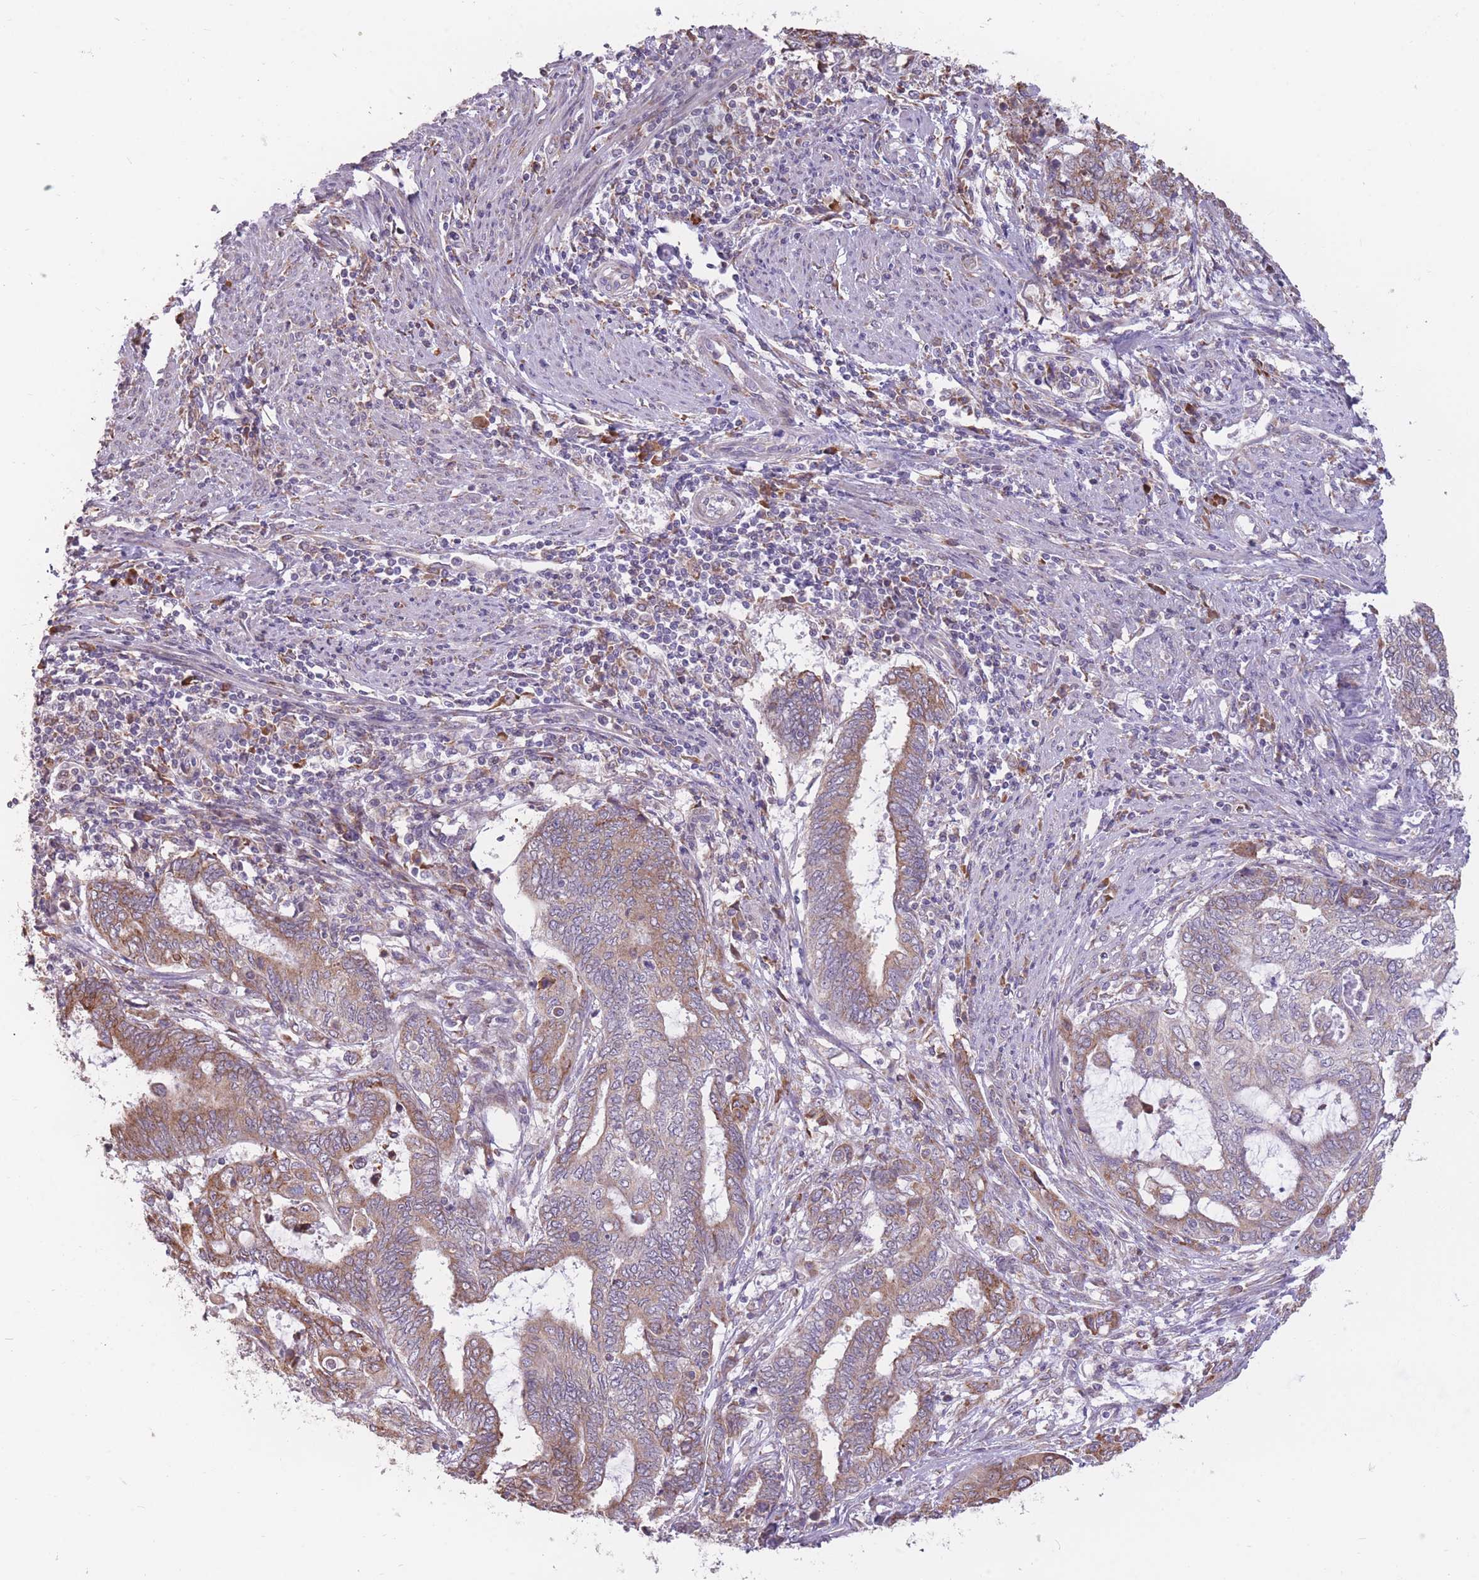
{"staining": {"intensity": "moderate", "quantity": ">75%", "location": "cytoplasmic/membranous"}, "tissue": "endometrial cancer", "cell_type": "Tumor cells", "image_type": "cancer", "snomed": [{"axis": "morphology", "description": "Adenocarcinoma, NOS"}, {"axis": "topography", "description": "Uterus"}, {"axis": "topography", "description": "Endometrium"}], "caption": "Protein expression analysis of human endometrial cancer reveals moderate cytoplasmic/membranous expression in approximately >75% of tumor cells. The staining is performed using DAB brown chromogen to label protein expression. The nuclei are counter-stained blue using hematoxylin.", "gene": "TRAPPC5", "patient": {"sex": "female", "age": 70}}